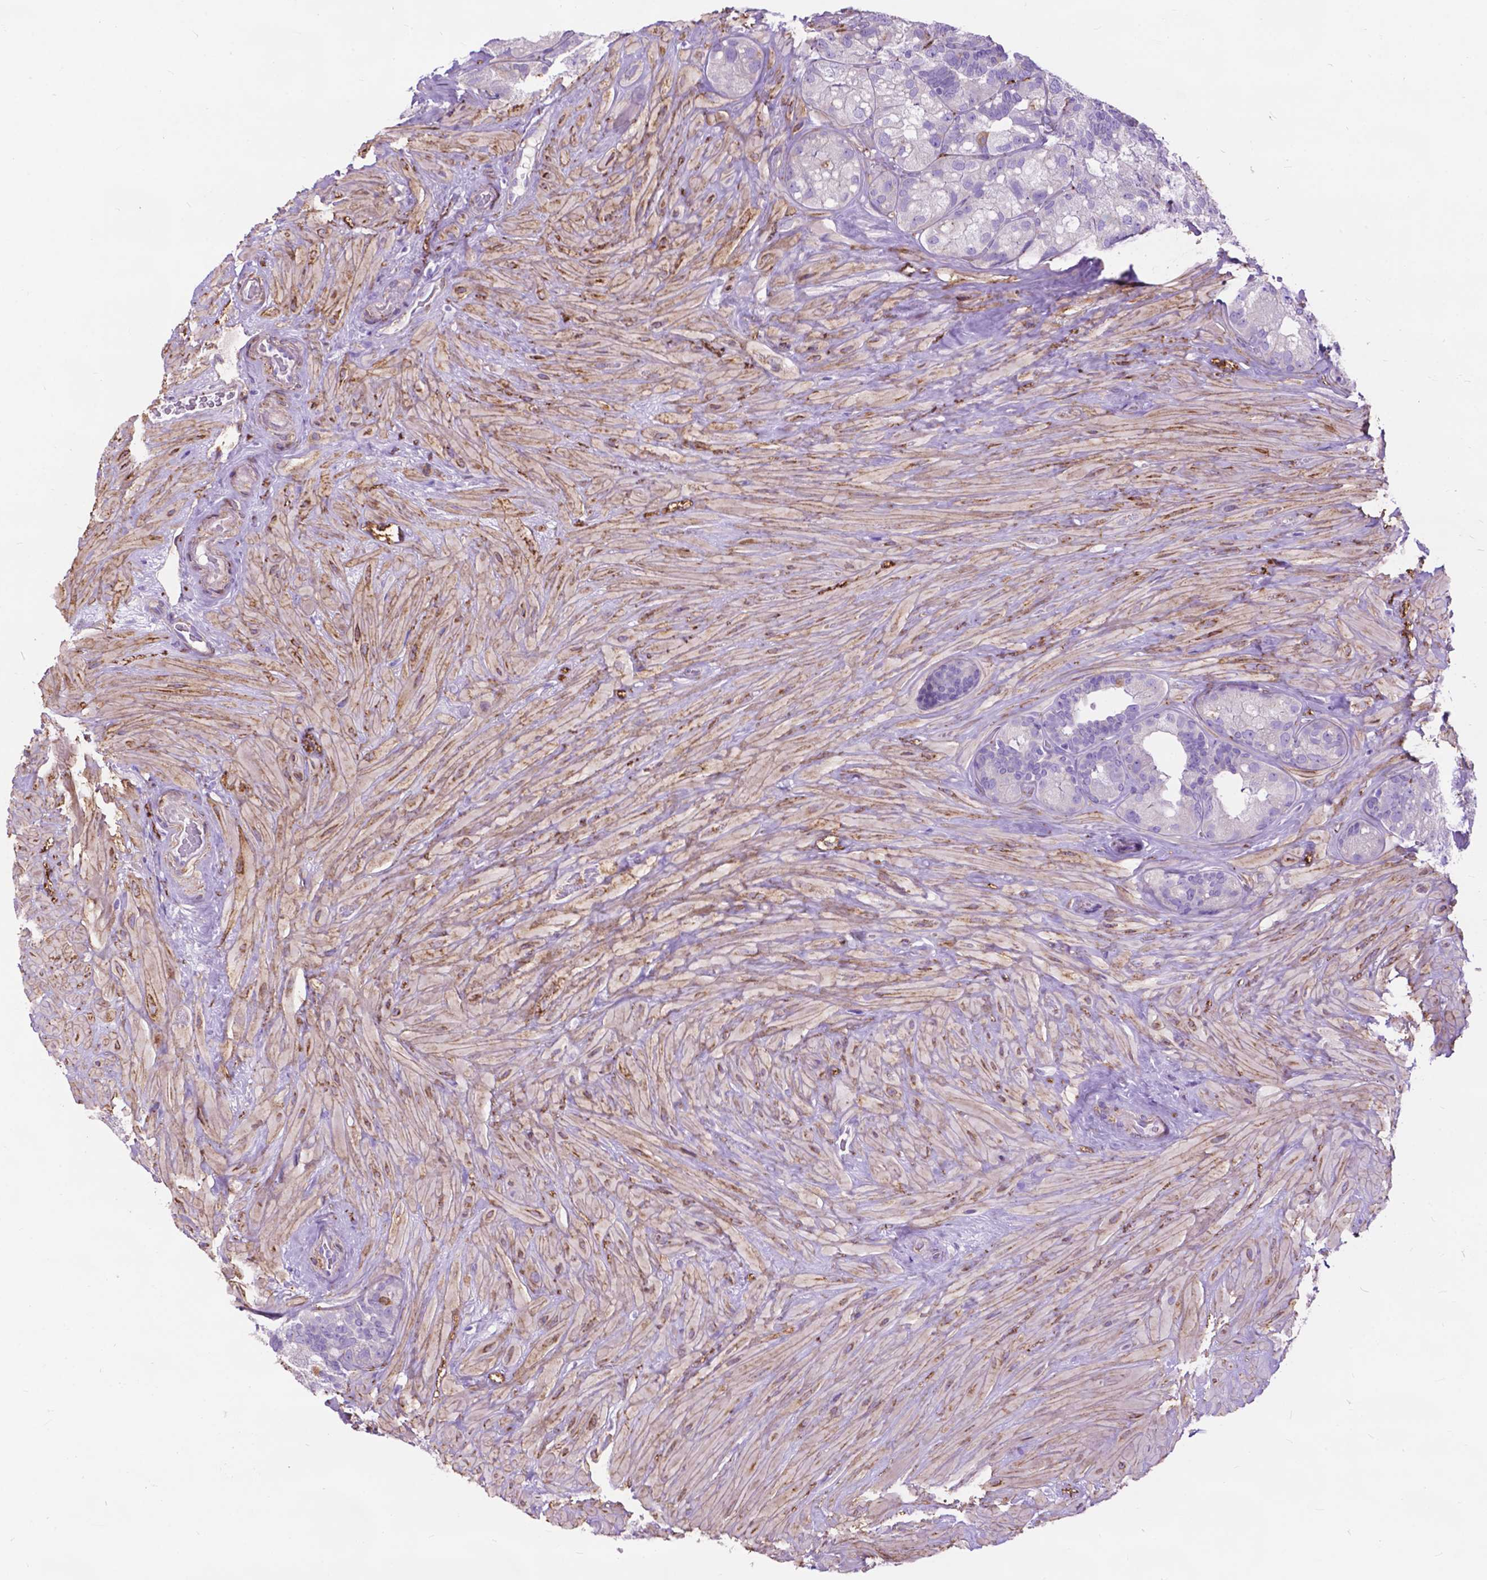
{"staining": {"intensity": "negative", "quantity": "none", "location": "none"}, "tissue": "seminal vesicle", "cell_type": "Glandular cells", "image_type": "normal", "snomed": [{"axis": "morphology", "description": "Normal tissue, NOS"}, {"axis": "topography", "description": "Seminal veicle"}], "caption": "An immunohistochemistry image of unremarkable seminal vesicle is shown. There is no staining in glandular cells of seminal vesicle.", "gene": "PCDHA12", "patient": {"sex": "male", "age": 60}}